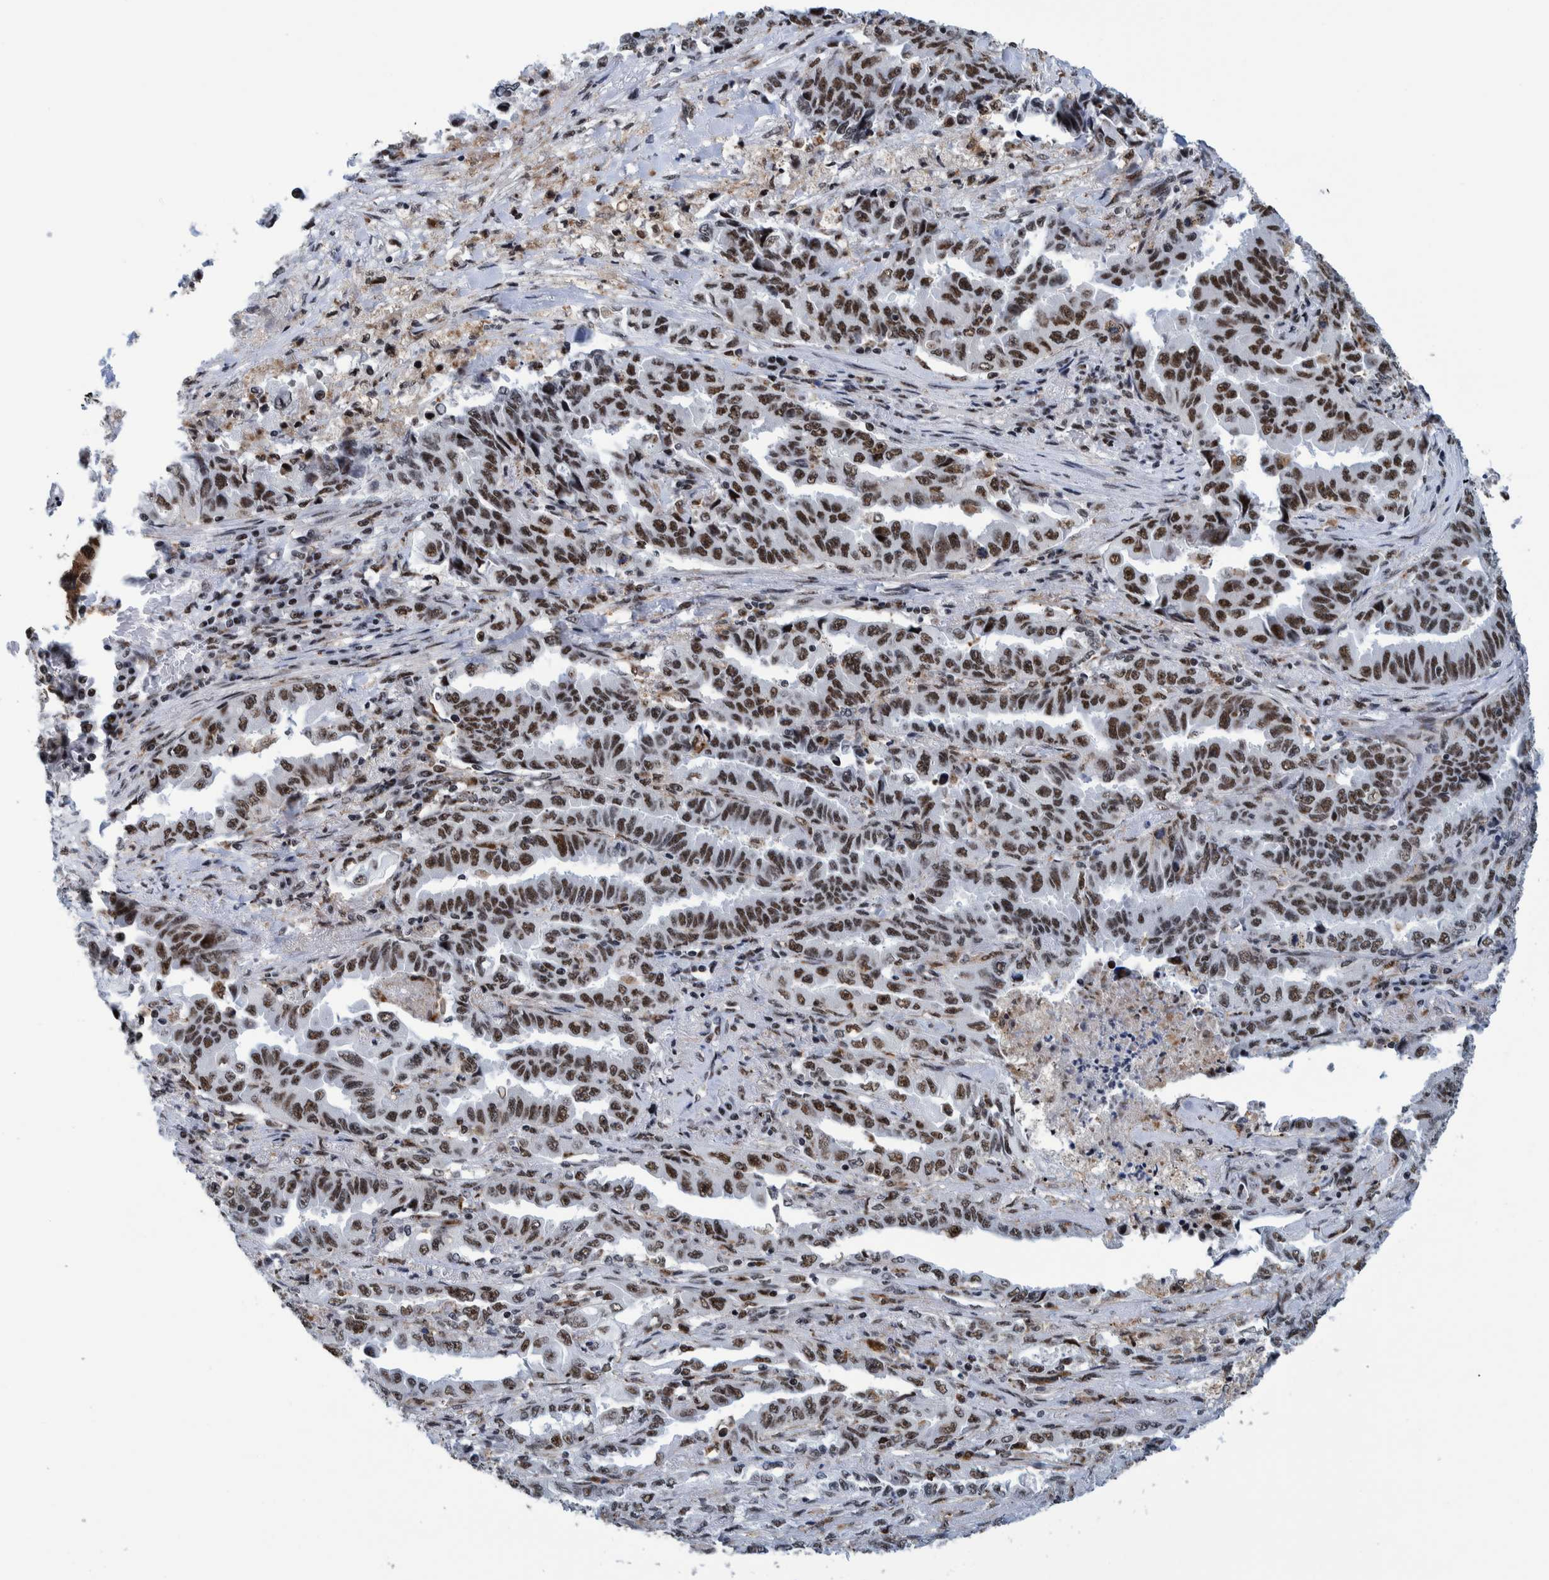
{"staining": {"intensity": "strong", "quantity": ">75%", "location": "nuclear"}, "tissue": "lung cancer", "cell_type": "Tumor cells", "image_type": "cancer", "snomed": [{"axis": "morphology", "description": "Adenocarcinoma, NOS"}, {"axis": "topography", "description": "Lung"}], "caption": "Human adenocarcinoma (lung) stained with a brown dye demonstrates strong nuclear positive staining in approximately >75% of tumor cells.", "gene": "EFTUD2", "patient": {"sex": "female", "age": 51}}